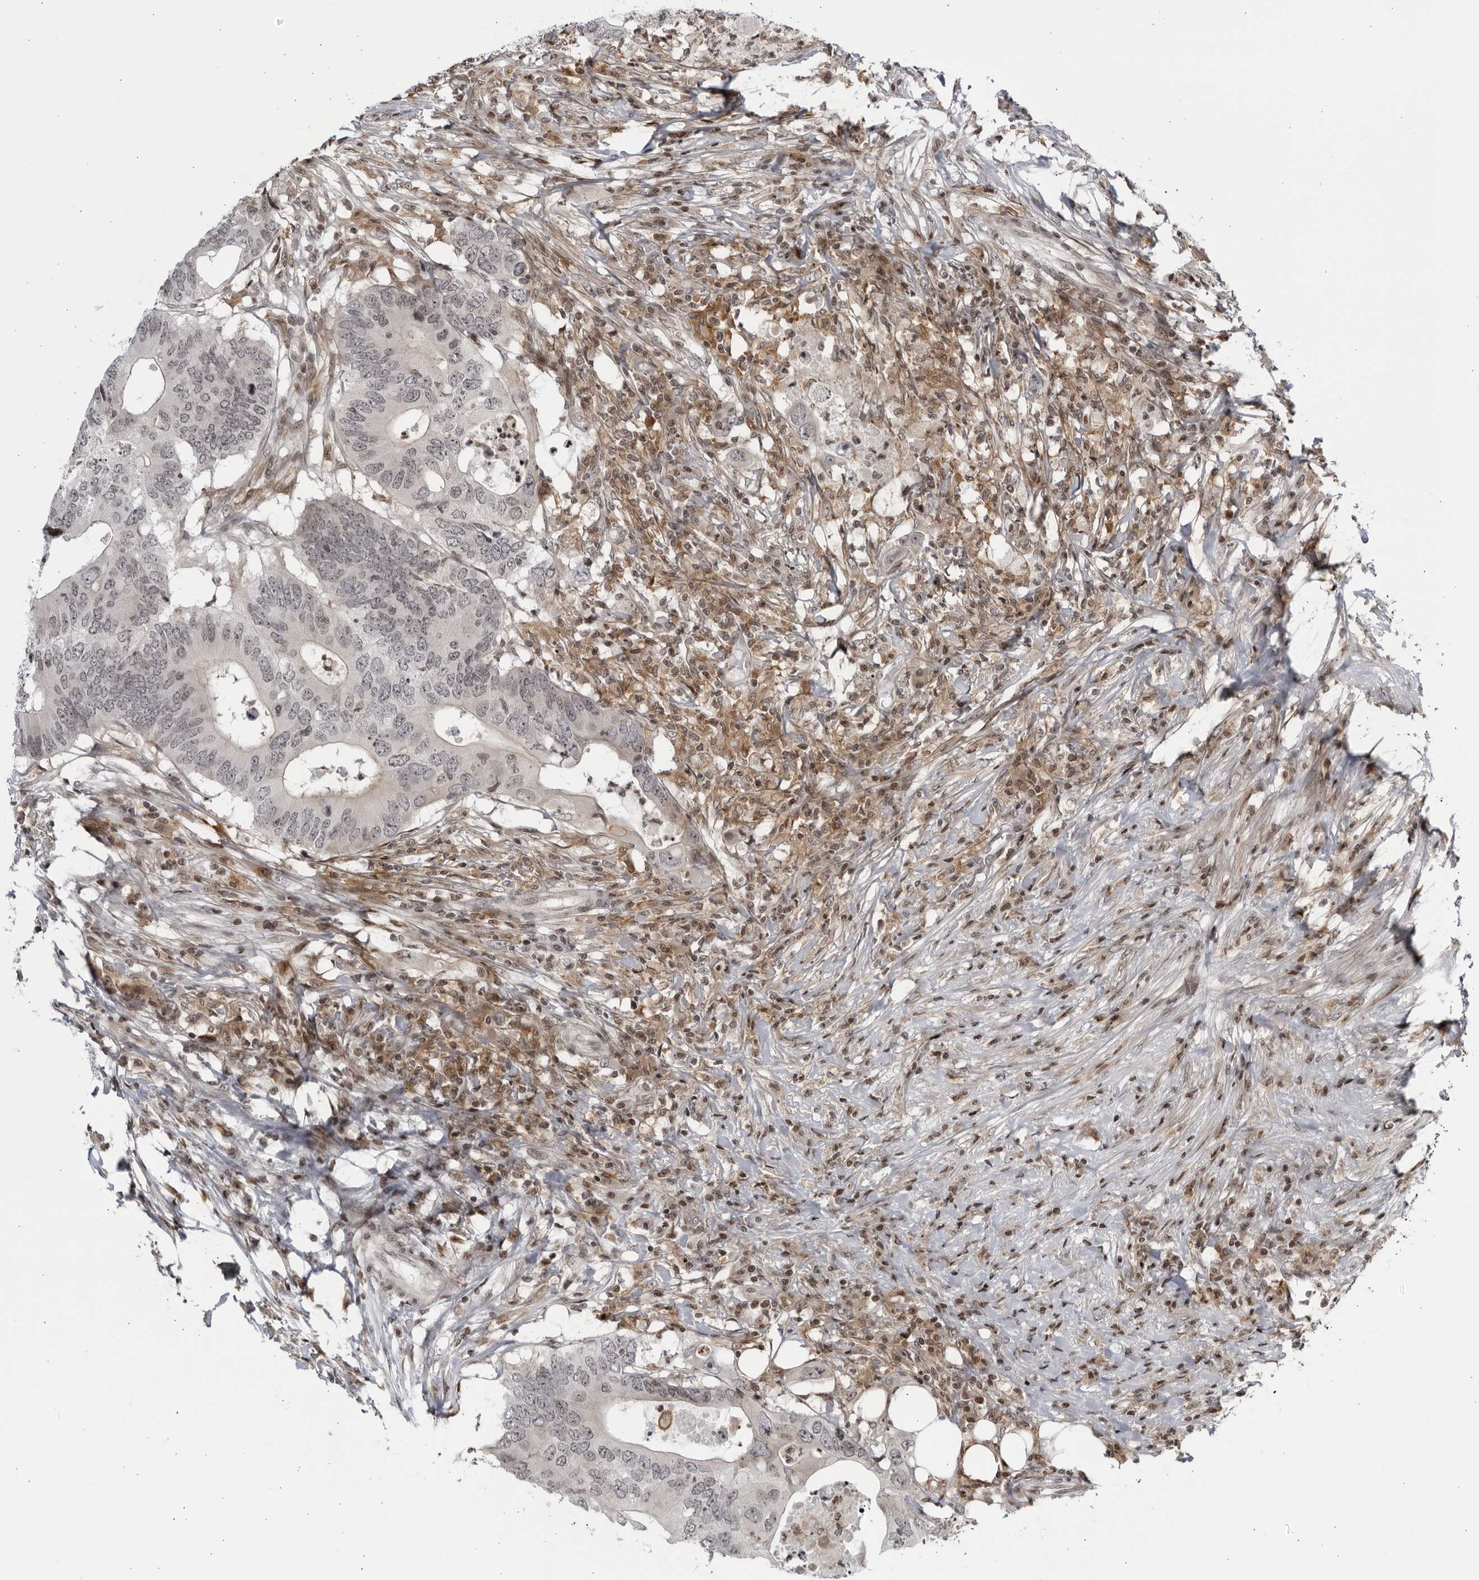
{"staining": {"intensity": "weak", "quantity": "<25%", "location": "nuclear"}, "tissue": "colorectal cancer", "cell_type": "Tumor cells", "image_type": "cancer", "snomed": [{"axis": "morphology", "description": "Adenocarcinoma, NOS"}, {"axis": "topography", "description": "Colon"}], "caption": "Histopathology image shows no significant protein positivity in tumor cells of colorectal cancer (adenocarcinoma).", "gene": "DTL", "patient": {"sex": "male", "age": 71}}